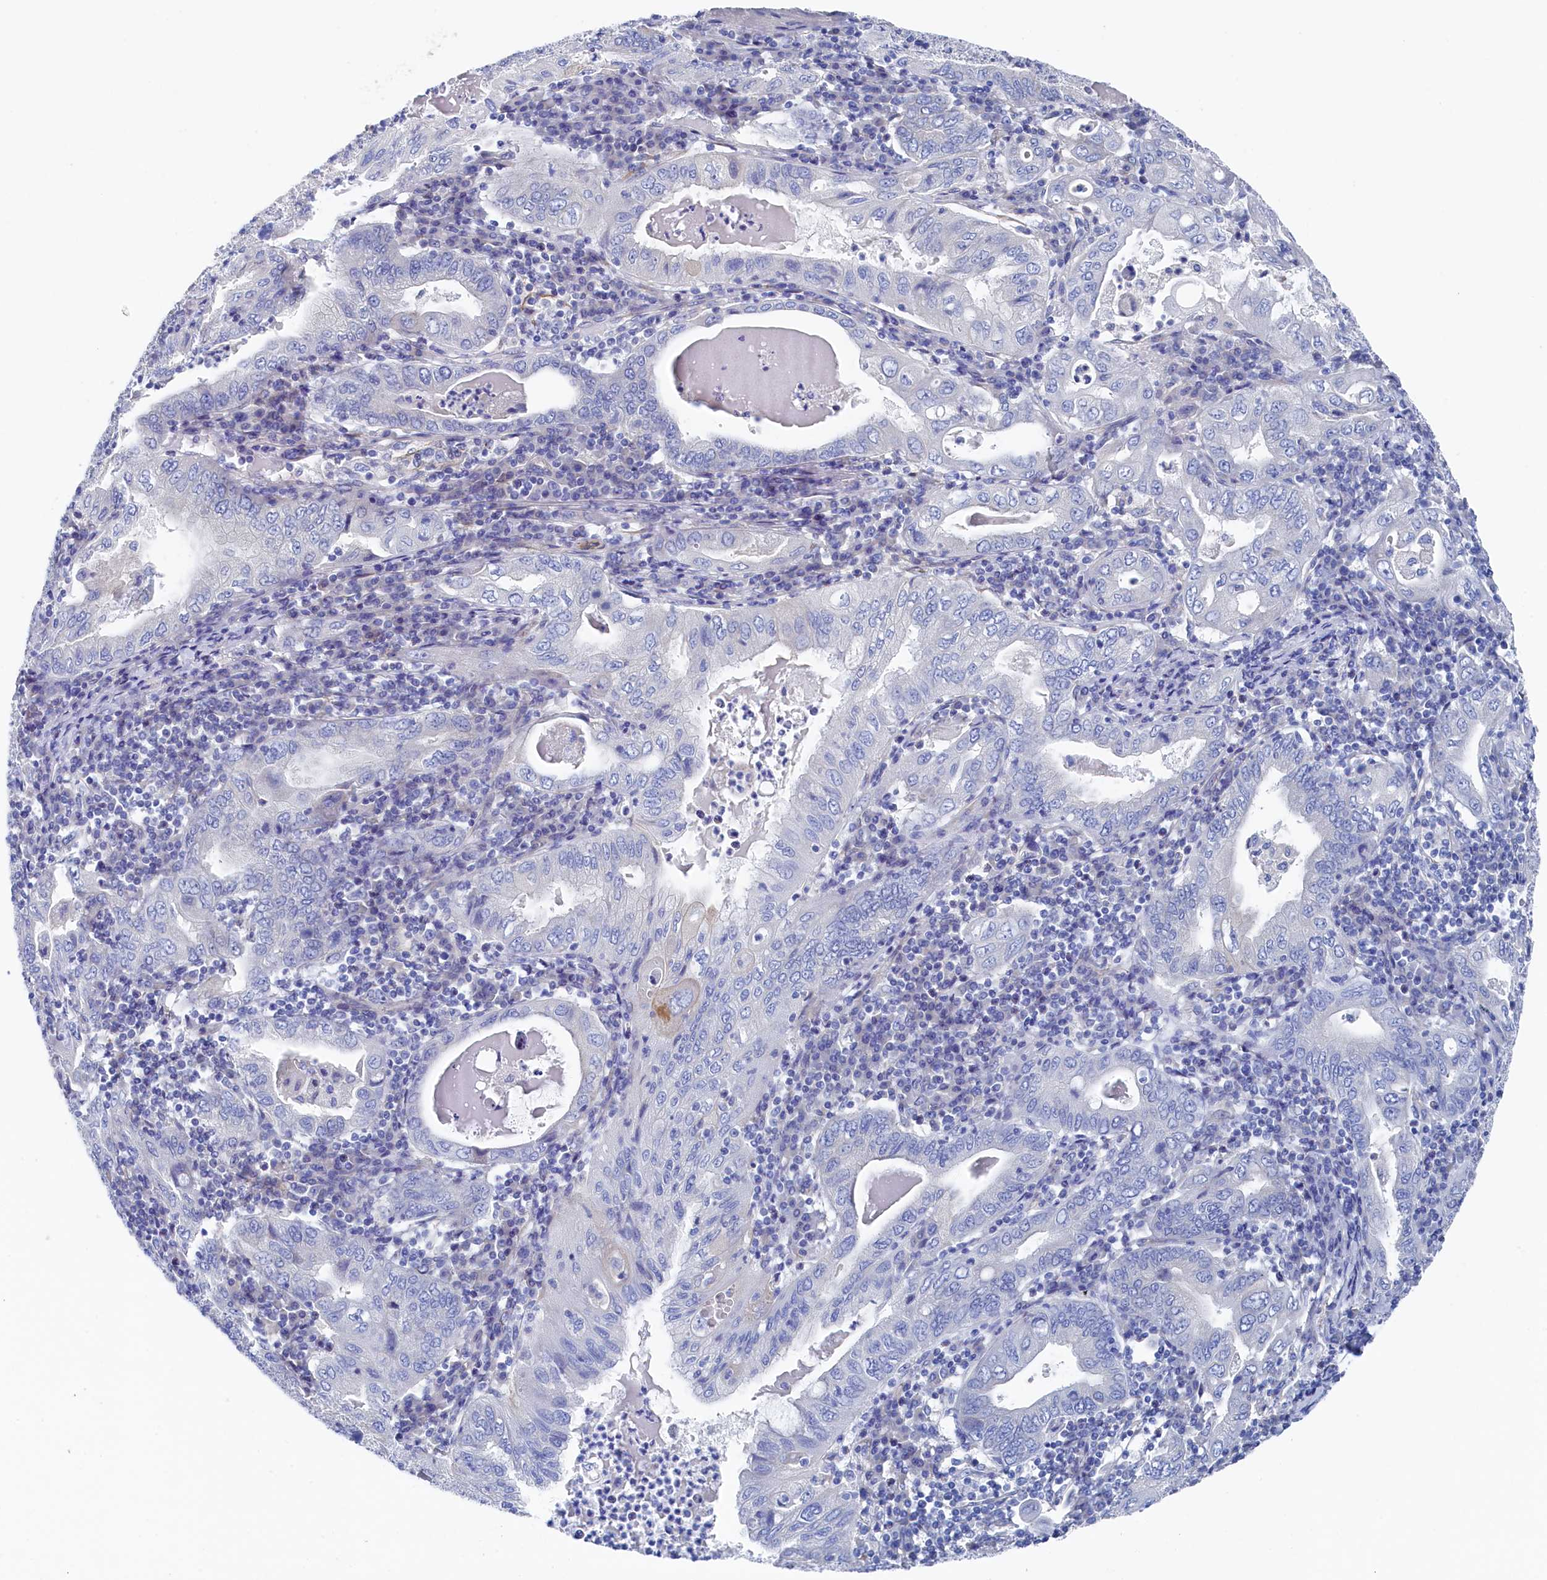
{"staining": {"intensity": "negative", "quantity": "none", "location": "none"}, "tissue": "stomach cancer", "cell_type": "Tumor cells", "image_type": "cancer", "snomed": [{"axis": "morphology", "description": "Normal tissue, NOS"}, {"axis": "morphology", "description": "Adenocarcinoma, NOS"}, {"axis": "topography", "description": "Esophagus"}, {"axis": "topography", "description": "Stomach, upper"}, {"axis": "topography", "description": "Peripheral nerve tissue"}], "caption": "This photomicrograph is of stomach cancer stained with IHC to label a protein in brown with the nuclei are counter-stained blue. There is no positivity in tumor cells. Brightfield microscopy of immunohistochemistry (IHC) stained with DAB (3,3'-diaminobenzidine) (brown) and hematoxylin (blue), captured at high magnification.", "gene": "TMOD2", "patient": {"sex": "male", "age": 62}}